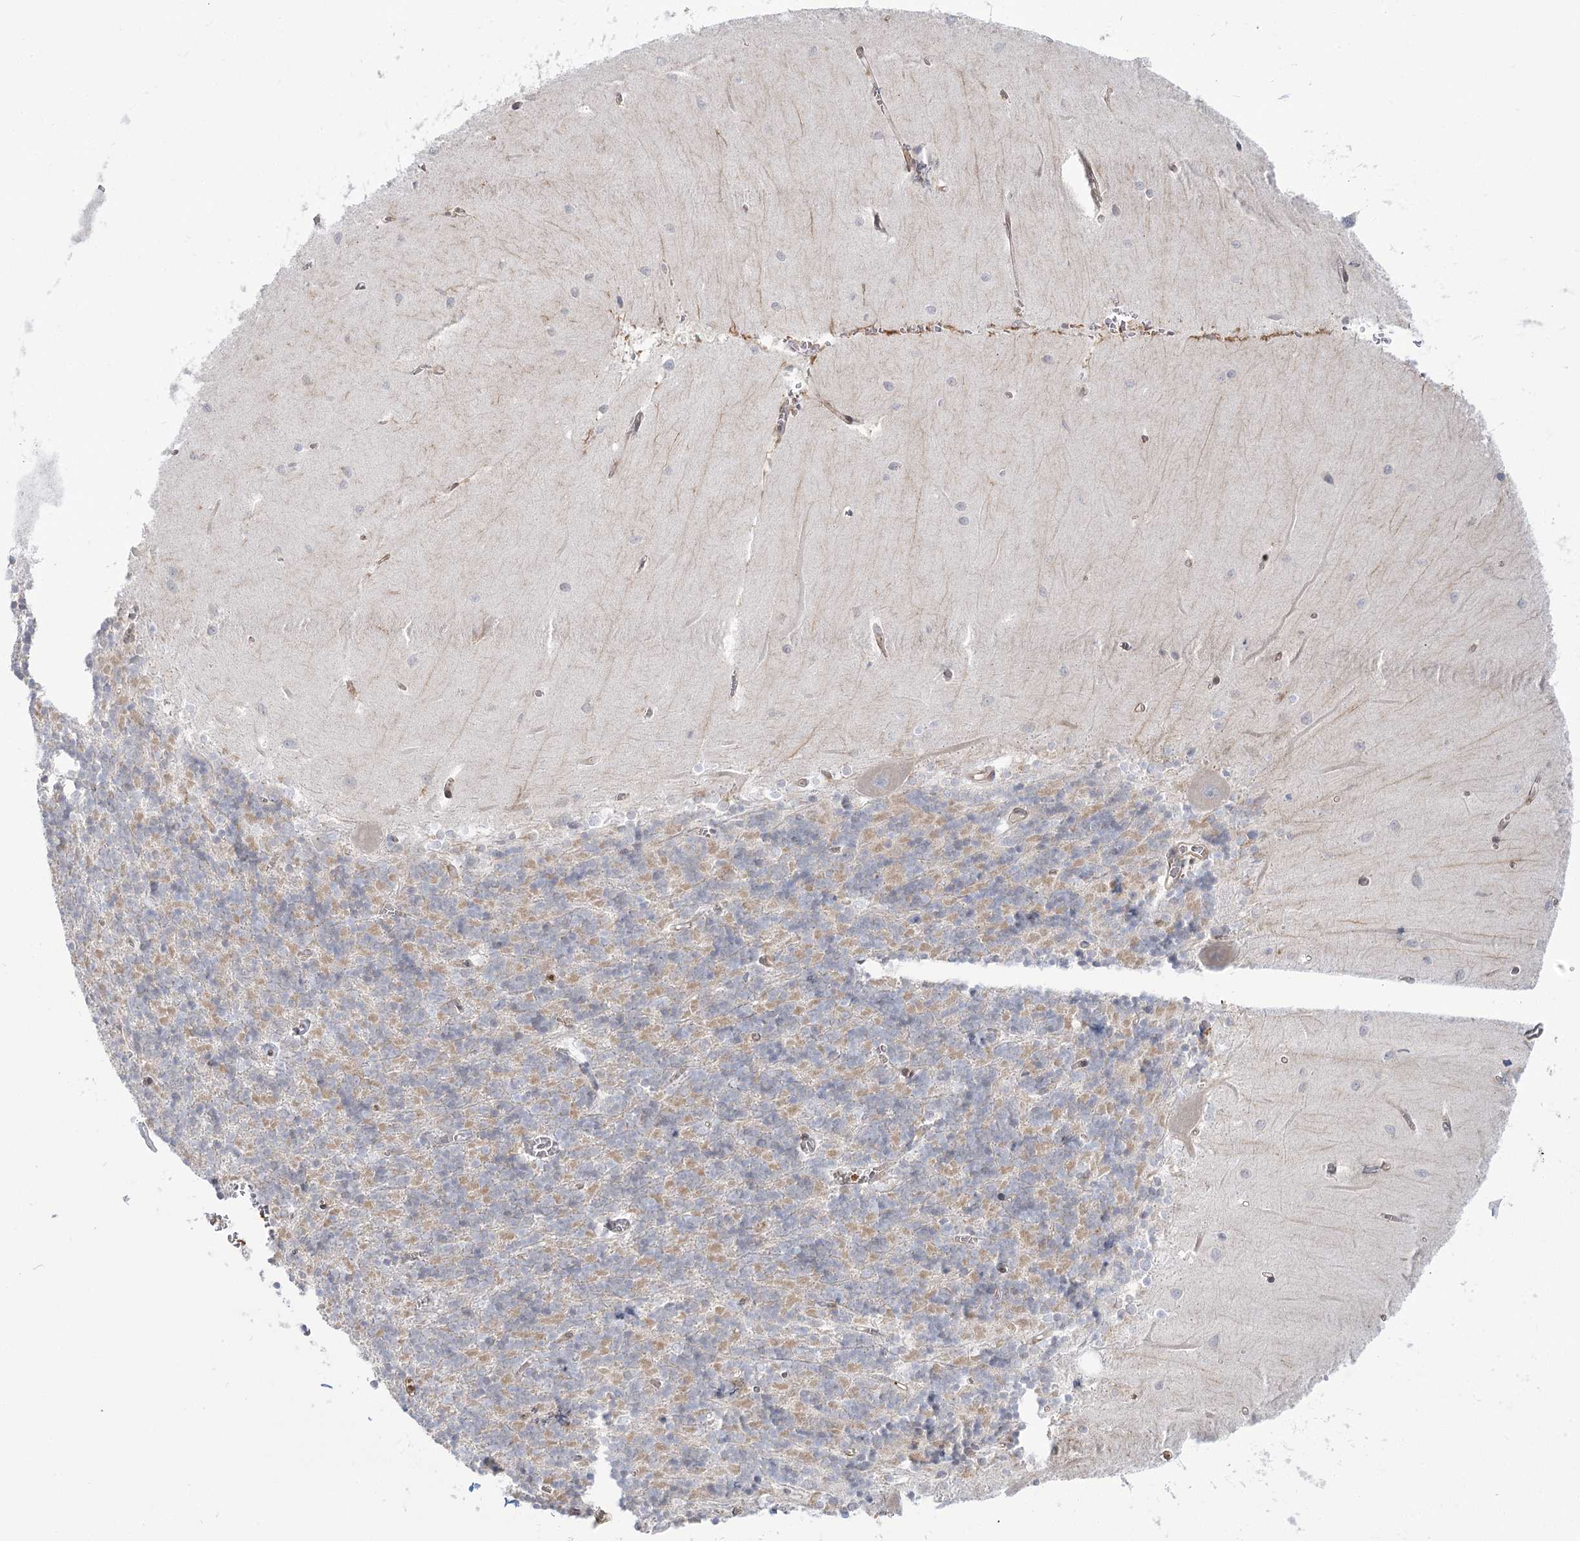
{"staining": {"intensity": "negative", "quantity": "none", "location": "none"}, "tissue": "cerebellum", "cell_type": "Cells in granular layer", "image_type": "normal", "snomed": [{"axis": "morphology", "description": "Normal tissue, NOS"}, {"axis": "topography", "description": "Cerebellum"}], "caption": "The IHC micrograph has no significant staining in cells in granular layer of cerebellum.", "gene": "MTMR3", "patient": {"sex": "male", "age": 37}}